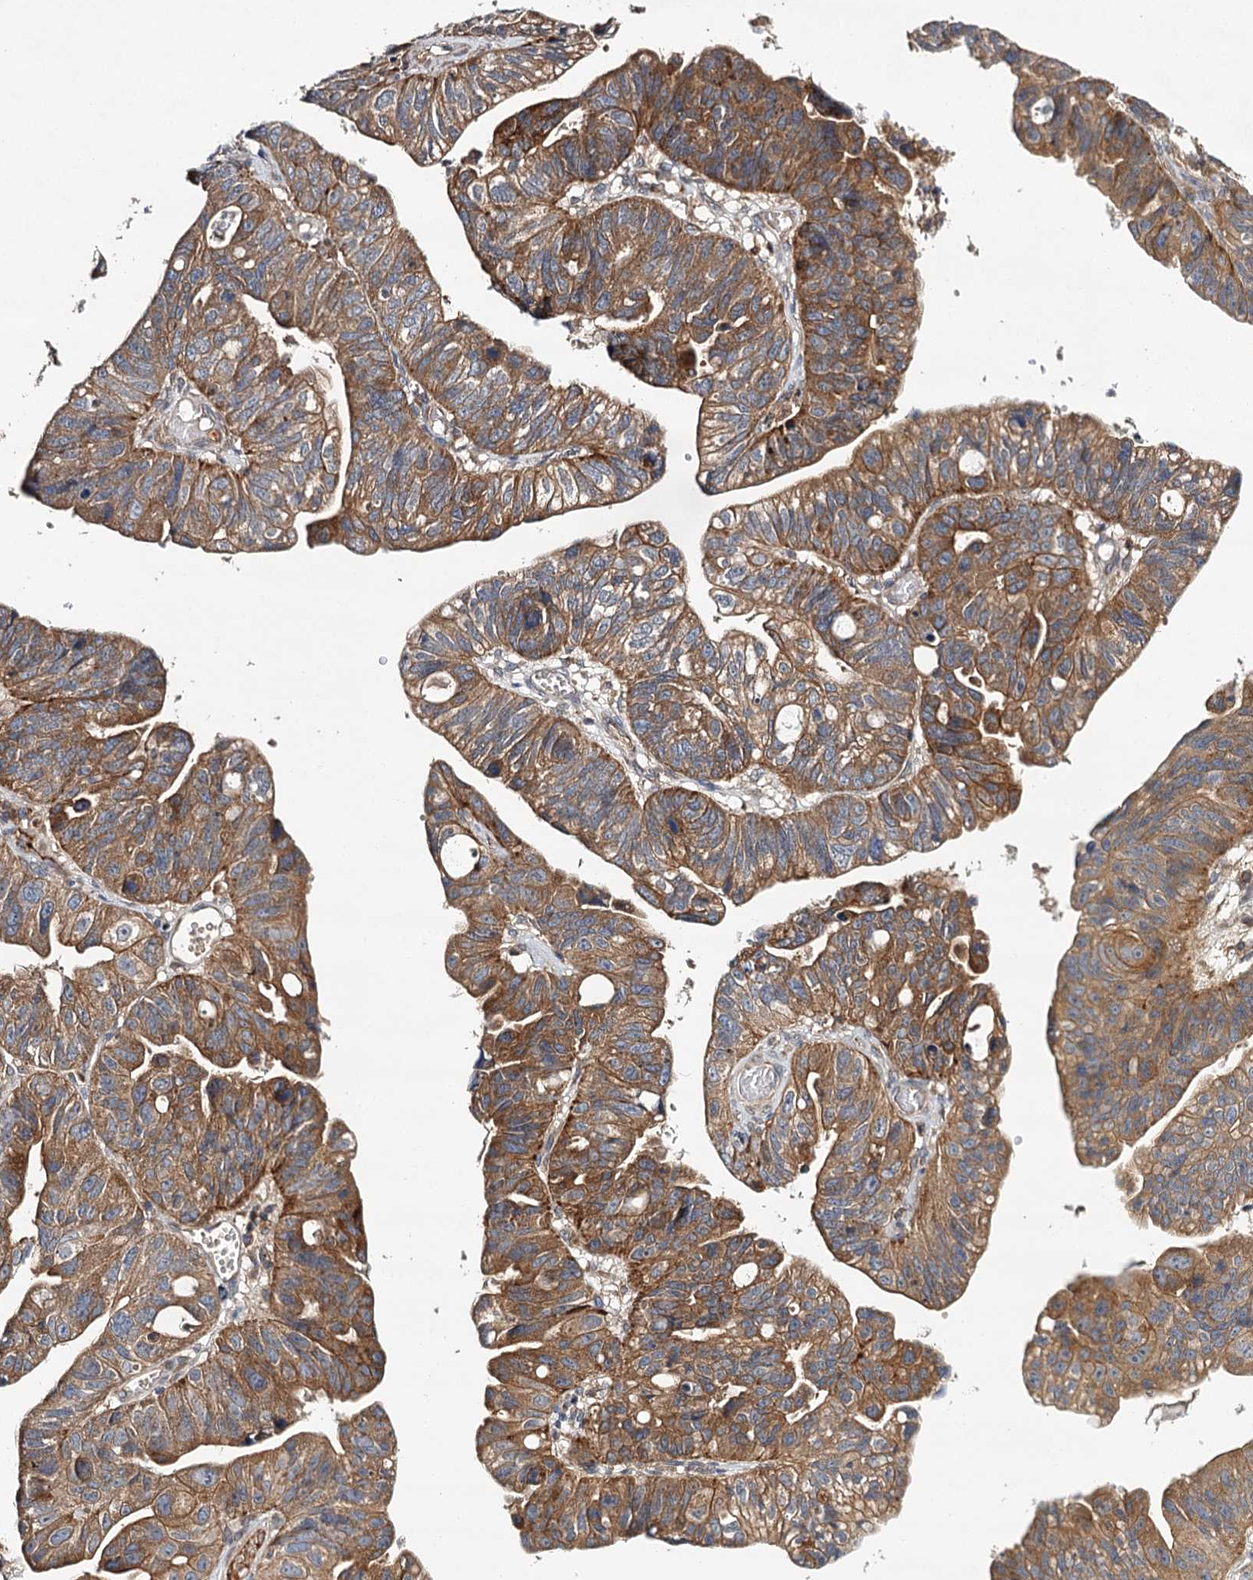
{"staining": {"intensity": "moderate", "quantity": ">75%", "location": "cytoplasmic/membranous"}, "tissue": "stomach cancer", "cell_type": "Tumor cells", "image_type": "cancer", "snomed": [{"axis": "morphology", "description": "Adenocarcinoma, NOS"}, {"axis": "topography", "description": "Stomach"}], "caption": "This photomicrograph reveals stomach cancer stained with immunohistochemistry to label a protein in brown. The cytoplasmic/membranous of tumor cells show moderate positivity for the protein. Nuclei are counter-stained blue.", "gene": "LSS", "patient": {"sex": "male", "age": 59}}